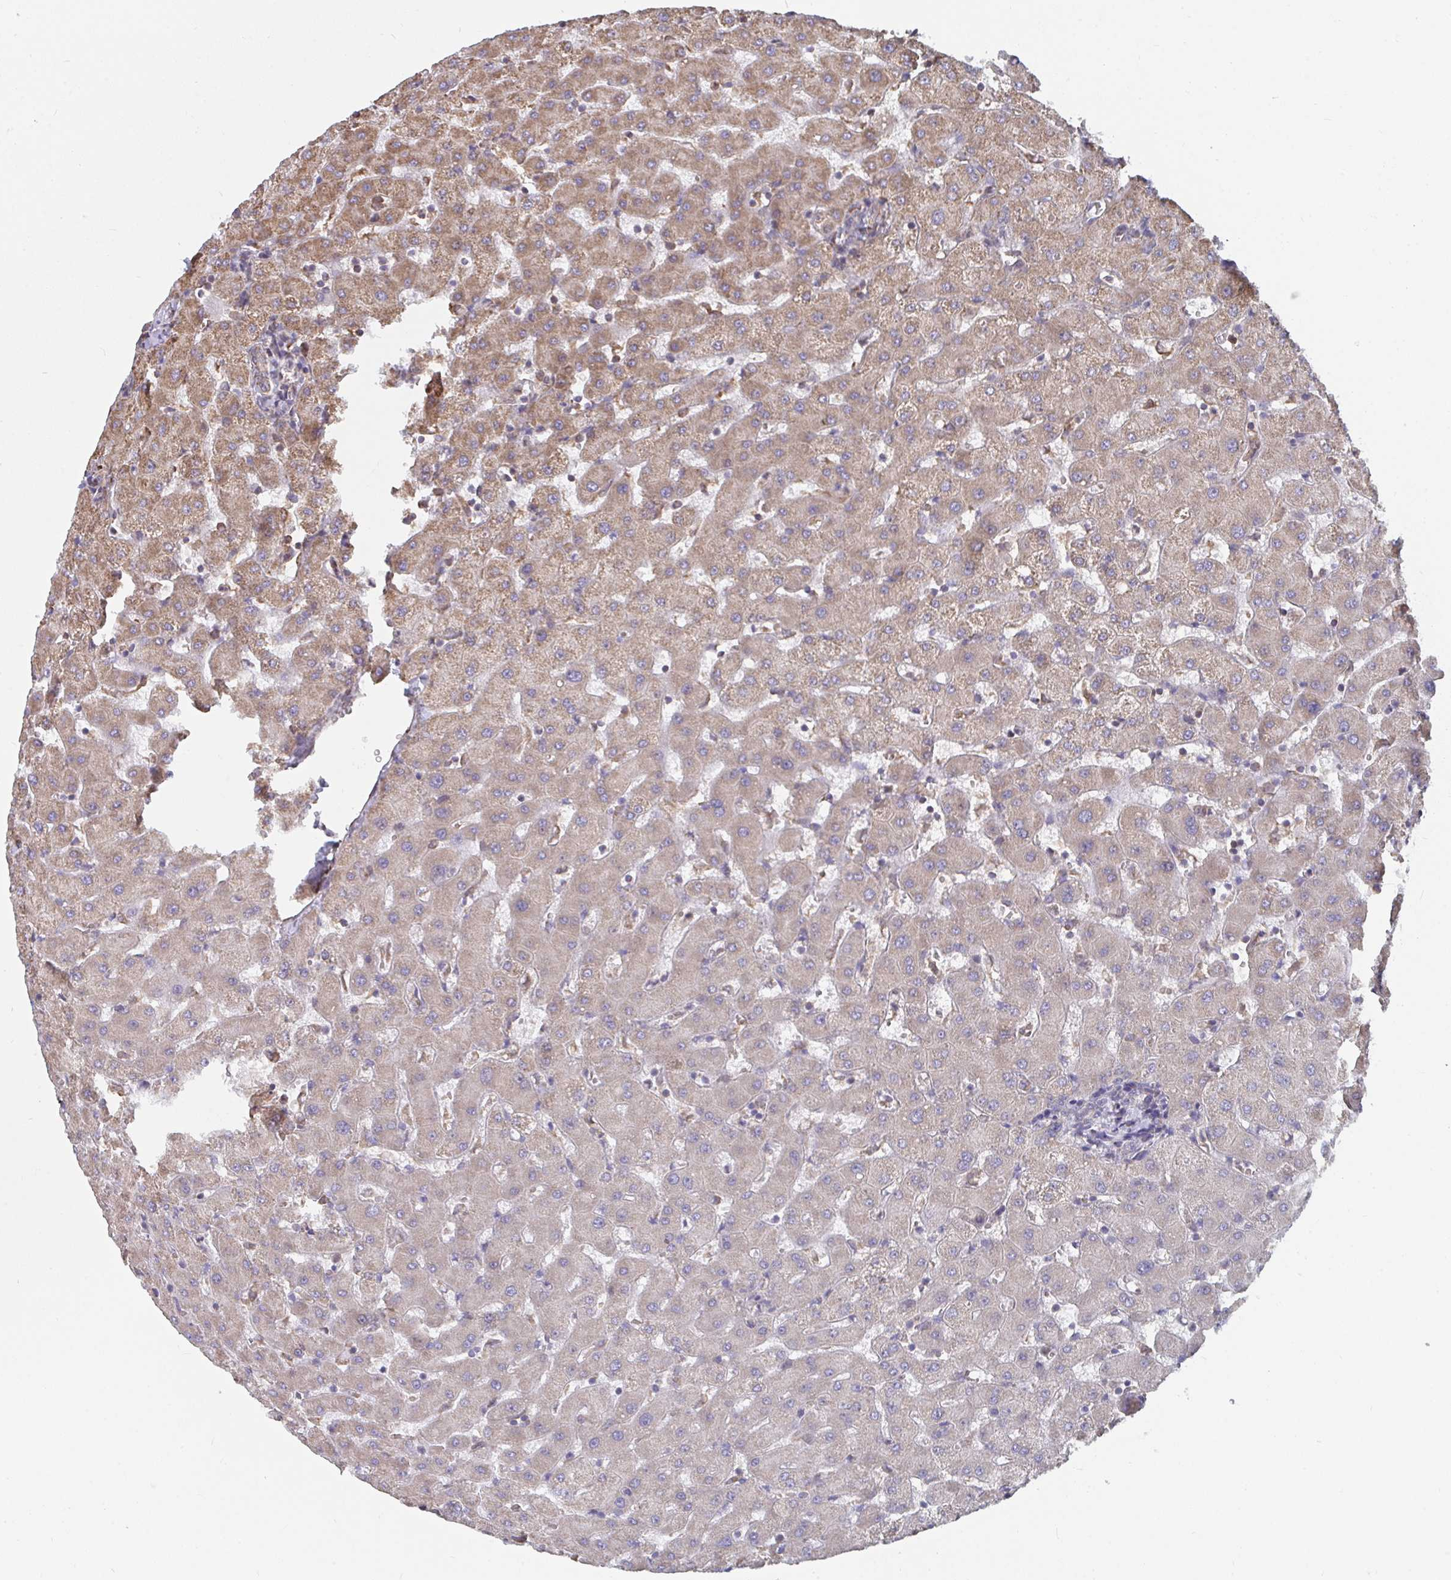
{"staining": {"intensity": "negative", "quantity": "none", "location": "none"}, "tissue": "liver", "cell_type": "Cholangiocytes", "image_type": "normal", "snomed": [{"axis": "morphology", "description": "Normal tissue, NOS"}, {"axis": "topography", "description": "Liver"}], "caption": "The immunohistochemistry (IHC) micrograph has no significant expression in cholangiocytes of liver. (DAB (3,3'-diaminobenzidine) immunohistochemistry visualized using brightfield microscopy, high magnification).", "gene": "ELAVL1", "patient": {"sex": "female", "age": 63}}